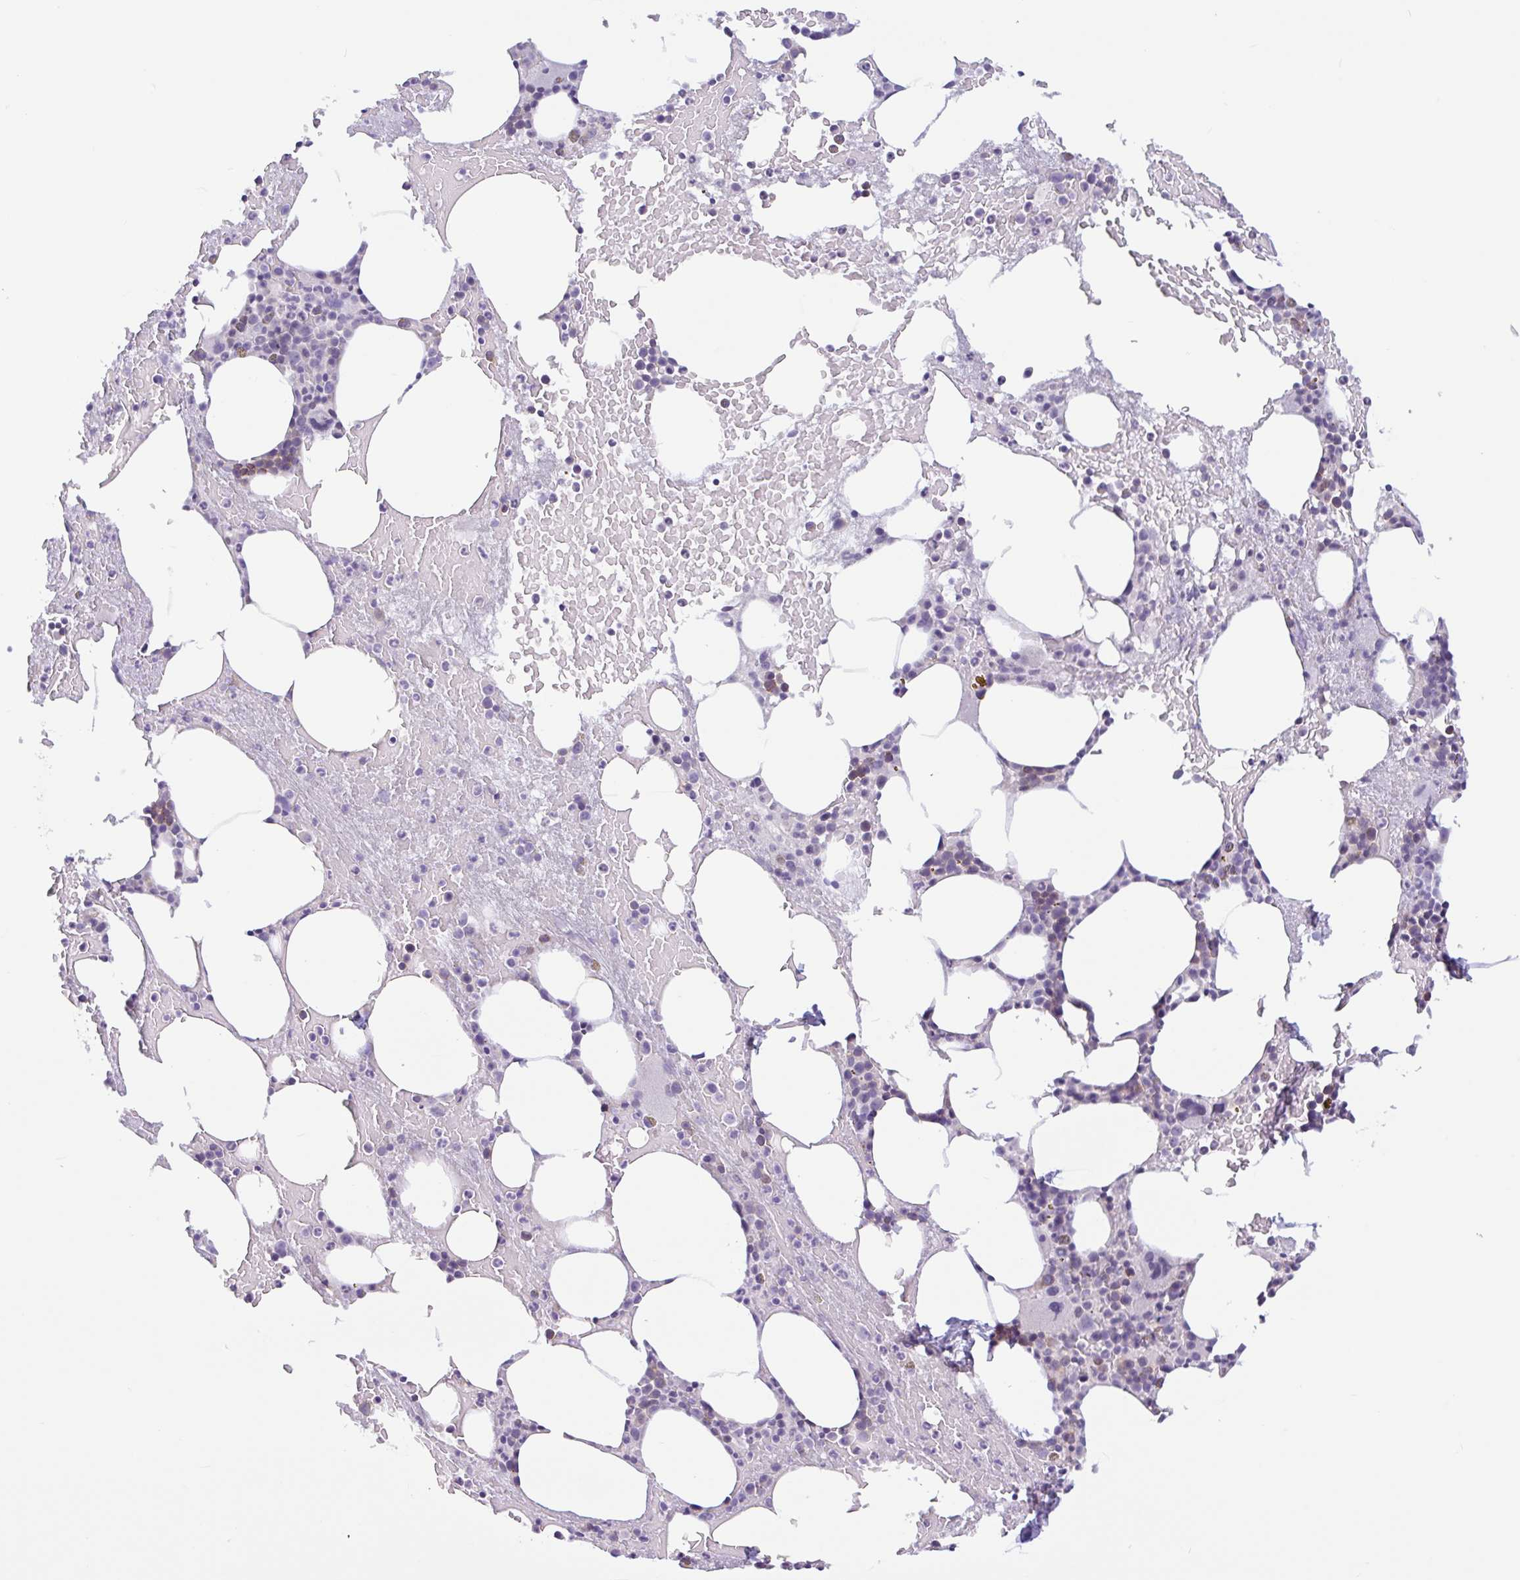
{"staining": {"intensity": "moderate", "quantity": "<25%", "location": "cytoplasmic/membranous"}, "tissue": "bone marrow", "cell_type": "Hematopoietic cells", "image_type": "normal", "snomed": [{"axis": "morphology", "description": "Normal tissue, NOS"}, {"axis": "topography", "description": "Bone marrow"}], "caption": "Protein staining of normal bone marrow displays moderate cytoplasmic/membranous positivity in about <25% of hematopoietic cells. The staining was performed using DAB (3,3'-diaminobenzidine) to visualize the protein expression in brown, while the nuclei were stained in blue with hematoxylin (Magnification: 20x).", "gene": "CTSE", "patient": {"sex": "female", "age": 62}}